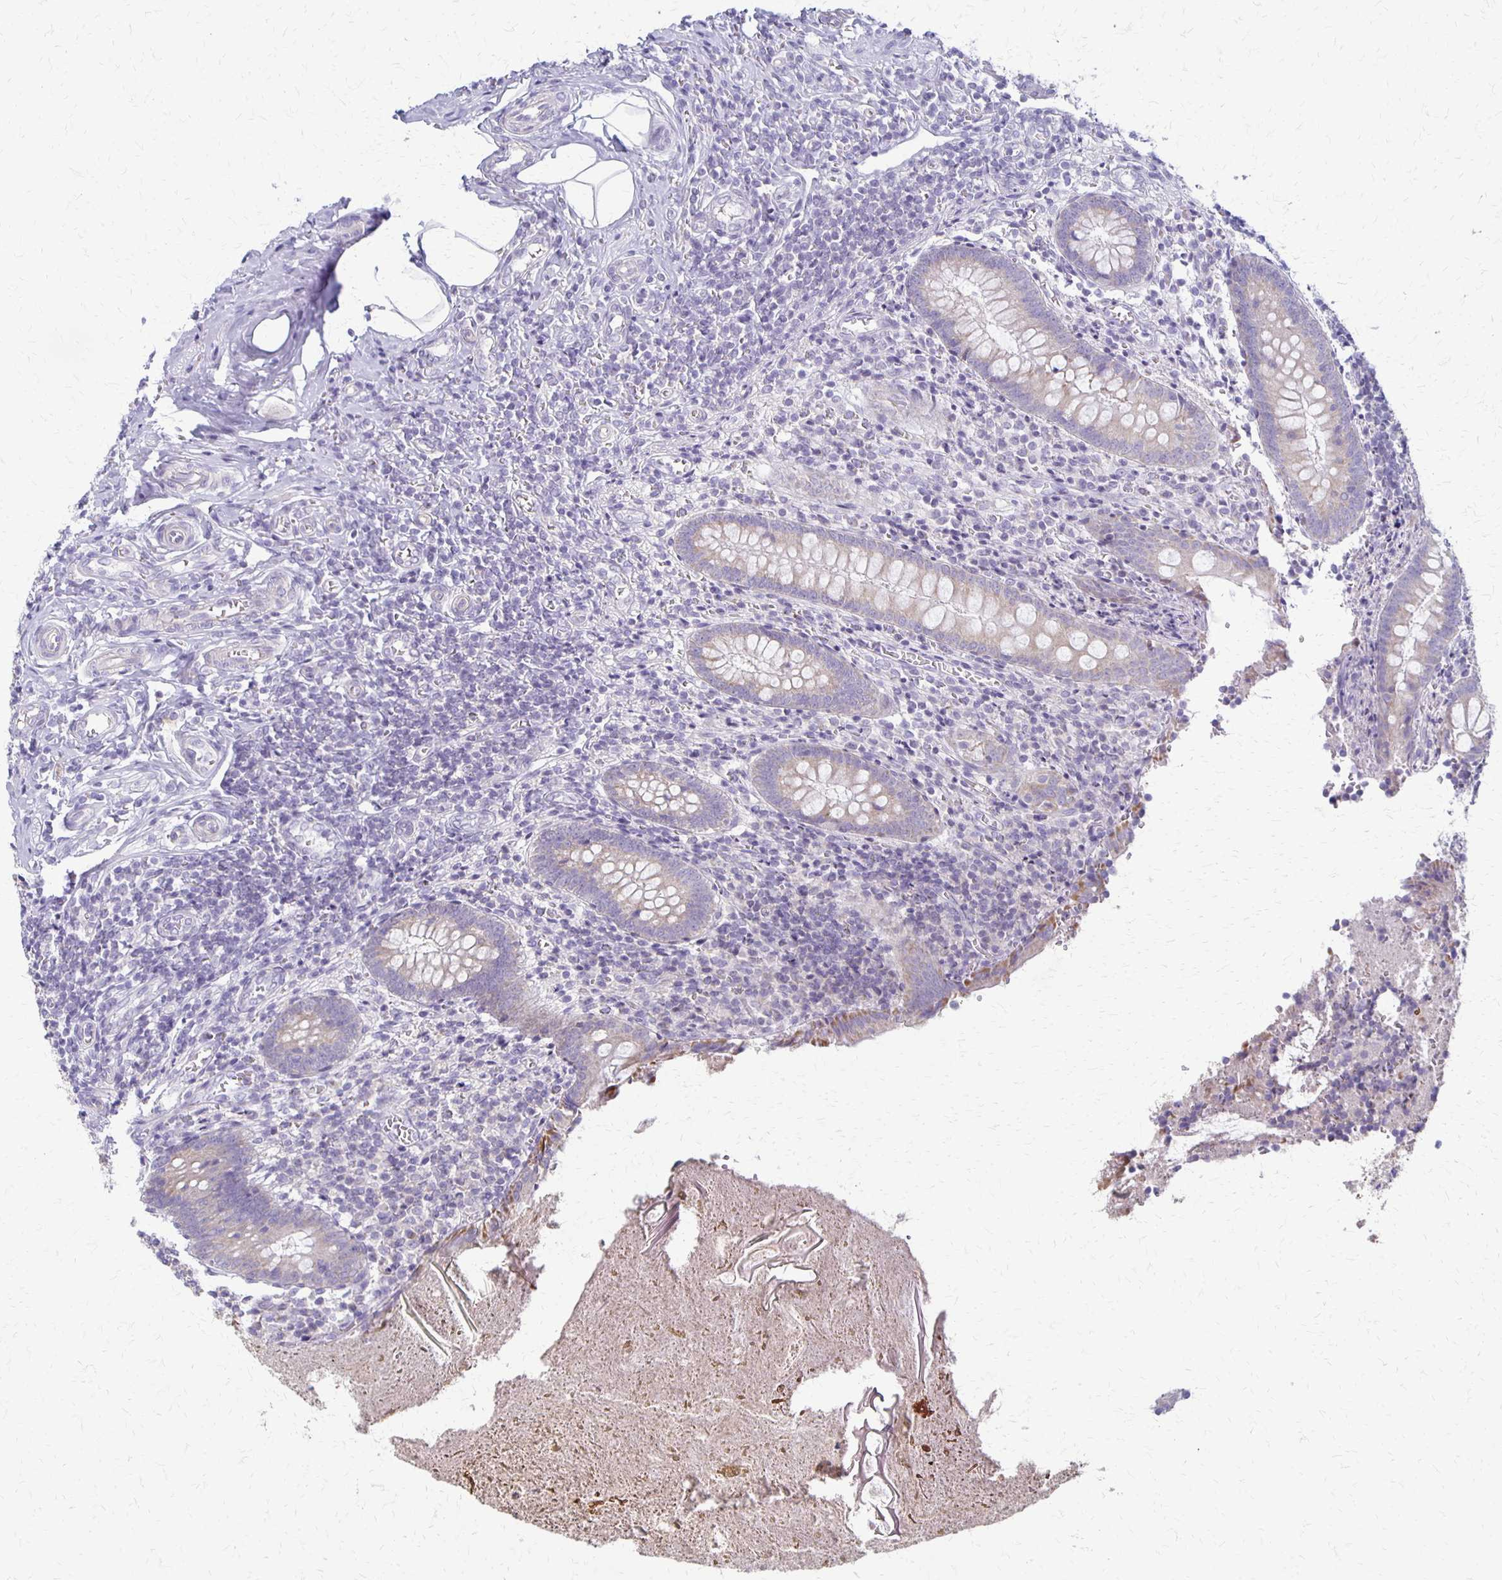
{"staining": {"intensity": "weak", "quantity": "25%-75%", "location": "cytoplasmic/membranous"}, "tissue": "appendix", "cell_type": "Glandular cells", "image_type": "normal", "snomed": [{"axis": "morphology", "description": "Normal tissue, NOS"}, {"axis": "topography", "description": "Appendix"}], "caption": "DAB immunohistochemical staining of benign appendix reveals weak cytoplasmic/membranous protein expression in approximately 25%-75% of glandular cells. (Brightfield microscopy of DAB IHC at high magnification).", "gene": "RHOC", "patient": {"sex": "female", "age": 17}}